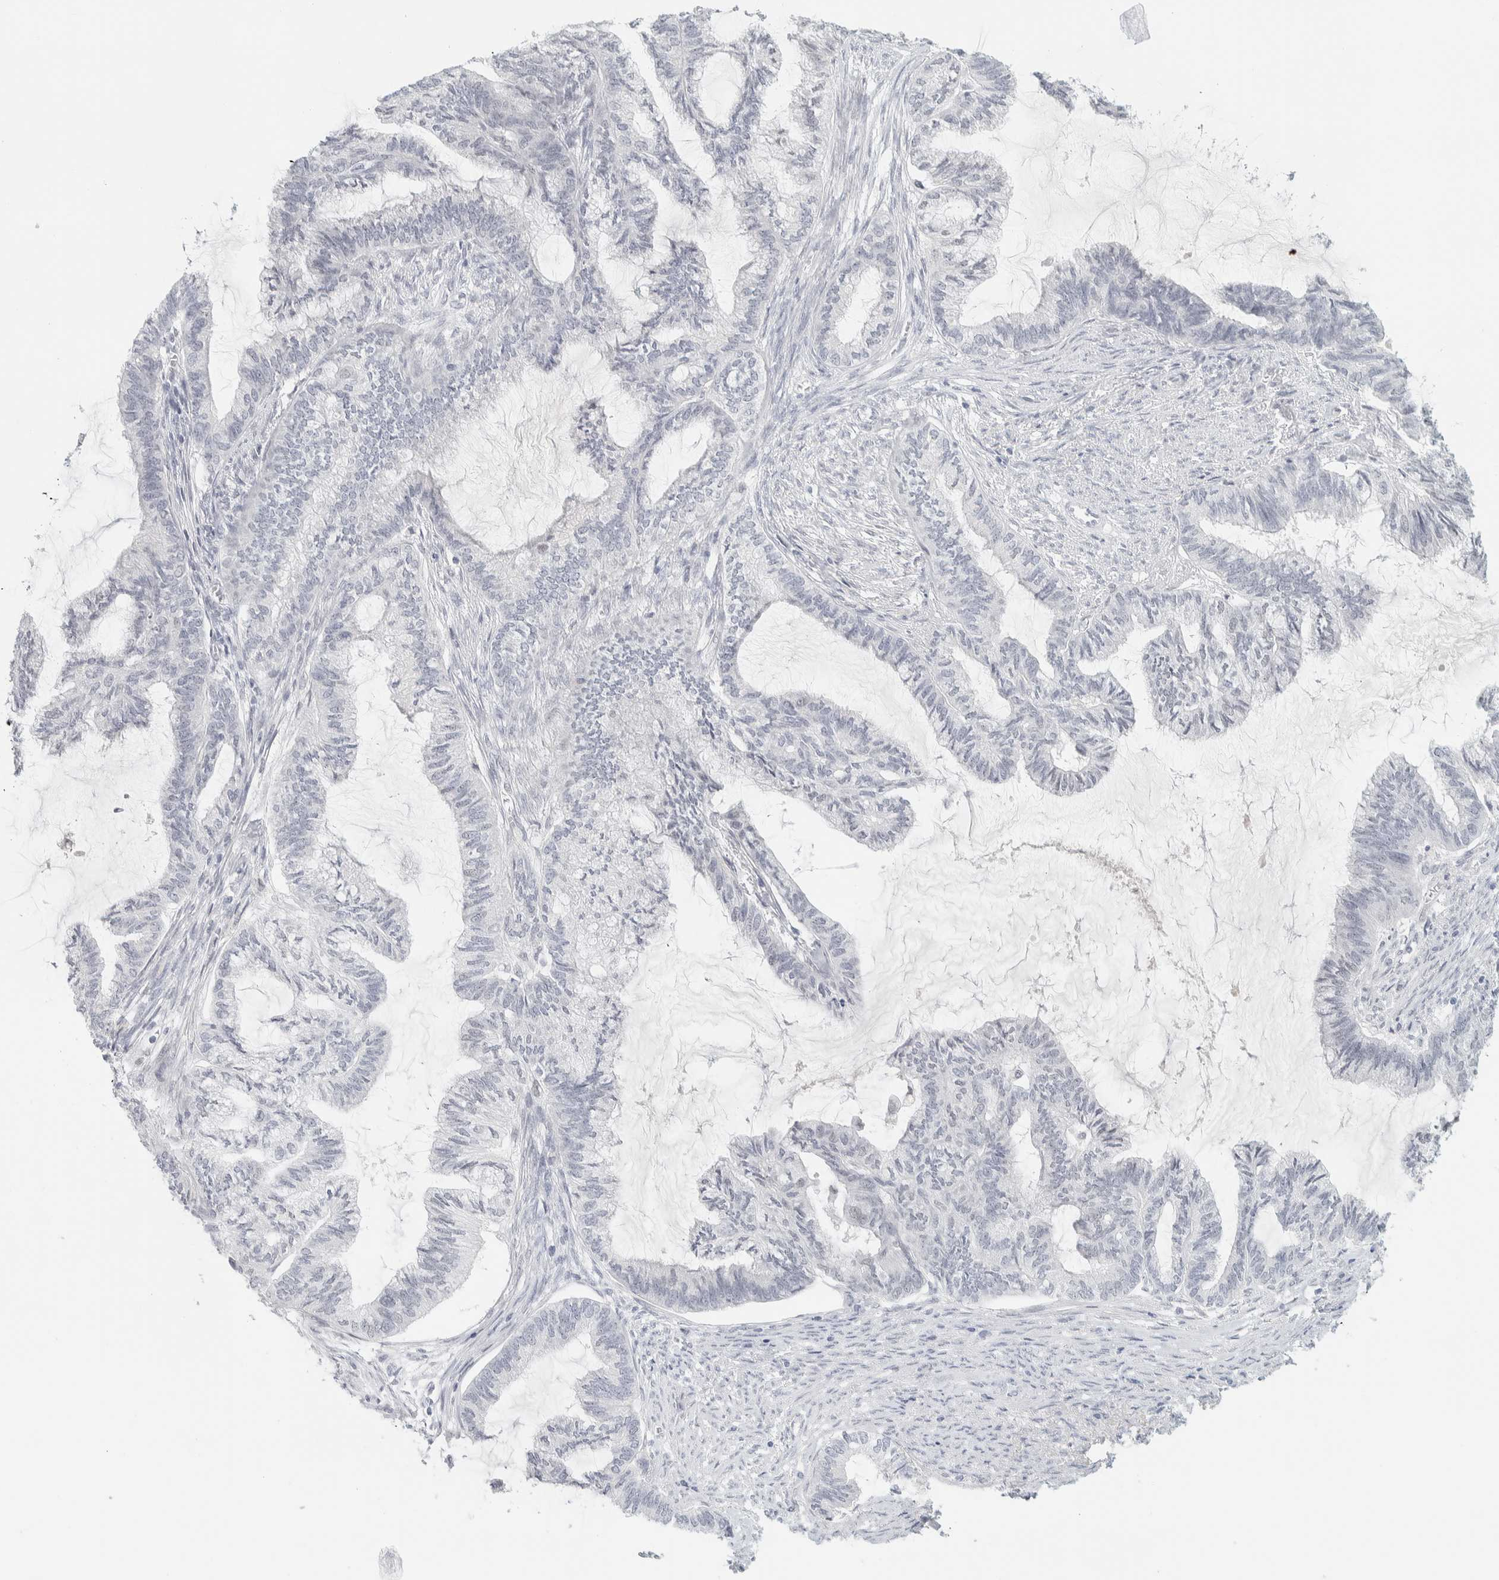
{"staining": {"intensity": "negative", "quantity": "none", "location": "none"}, "tissue": "endometrial cancer", "cell_type": "Tumor cells", "image_type": "cancer", "snomed": [{"axis": "morphology", "description": "Adenocarcinoma, NOS"}, {"axis": "topography", "description": "Endometrium"}], "caption": "Image shows no significant protein positivity in tumor cells of endometrial cancer.", "gene": "CDH17", "patient": {"sex": "female", "age": 86}}